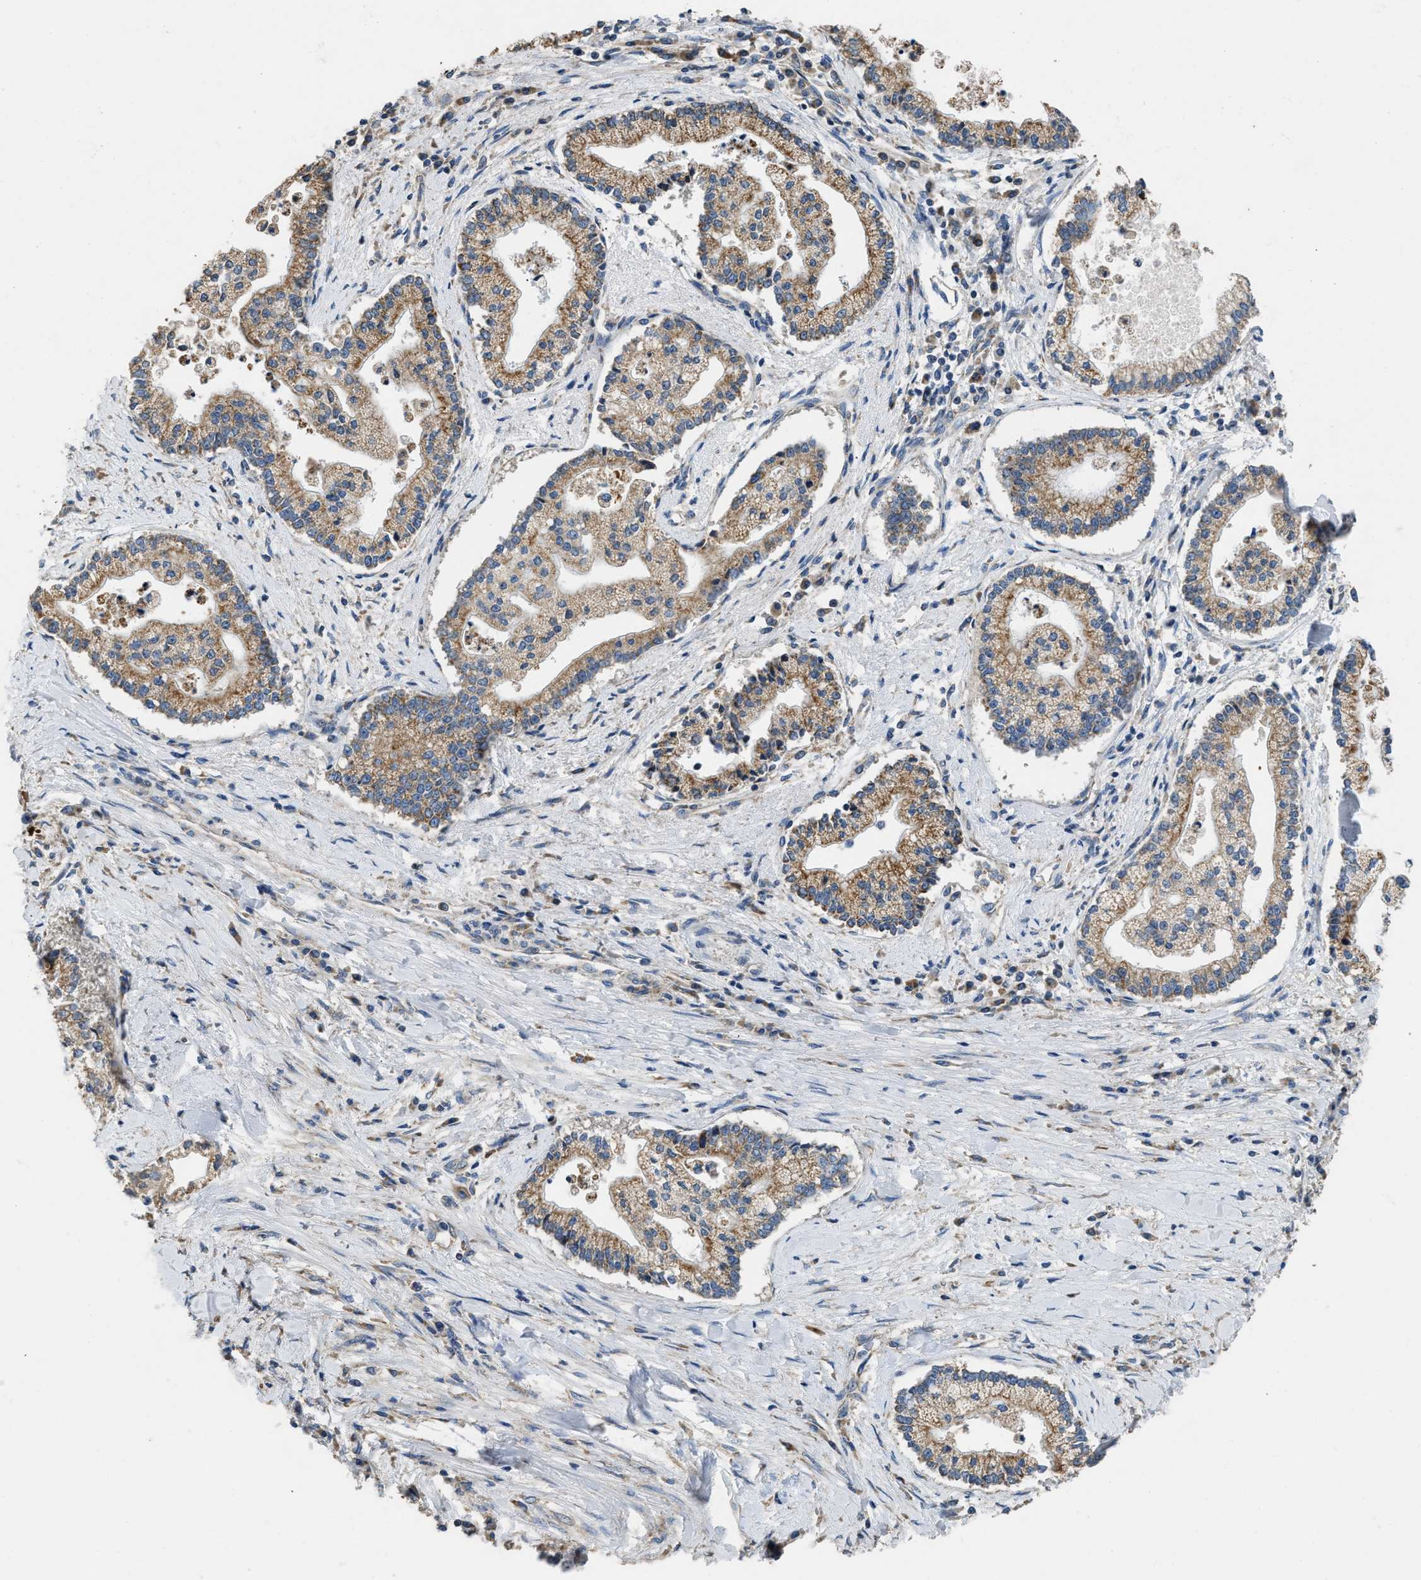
{"staining": {"intensity": "moderate", "quantity": ">75%", "location": "cytoplasmic/membranous"}, "tissue": "liver cancer", "cell_type": "Tumor cells", "image_type": "cancer", "snomed": [{"axis": "morphology", "description": "Cholangiocarcinoma"}, {"axis": "topography", "description": "Liver"}], "caption": "Liver cancer (cholangiocarcinoma) tissue exhibits moderate cytoplasmic/membranous positivity in about >75% of tumor cells The staining was performed using DAB (3,3'-diaminobenzidine), with brown indicating positive protein expression. Nuclei are stained blue with hematoxylin.", "gene": "TMEM150A", "patient": {"sex": "male", "age": 50}}